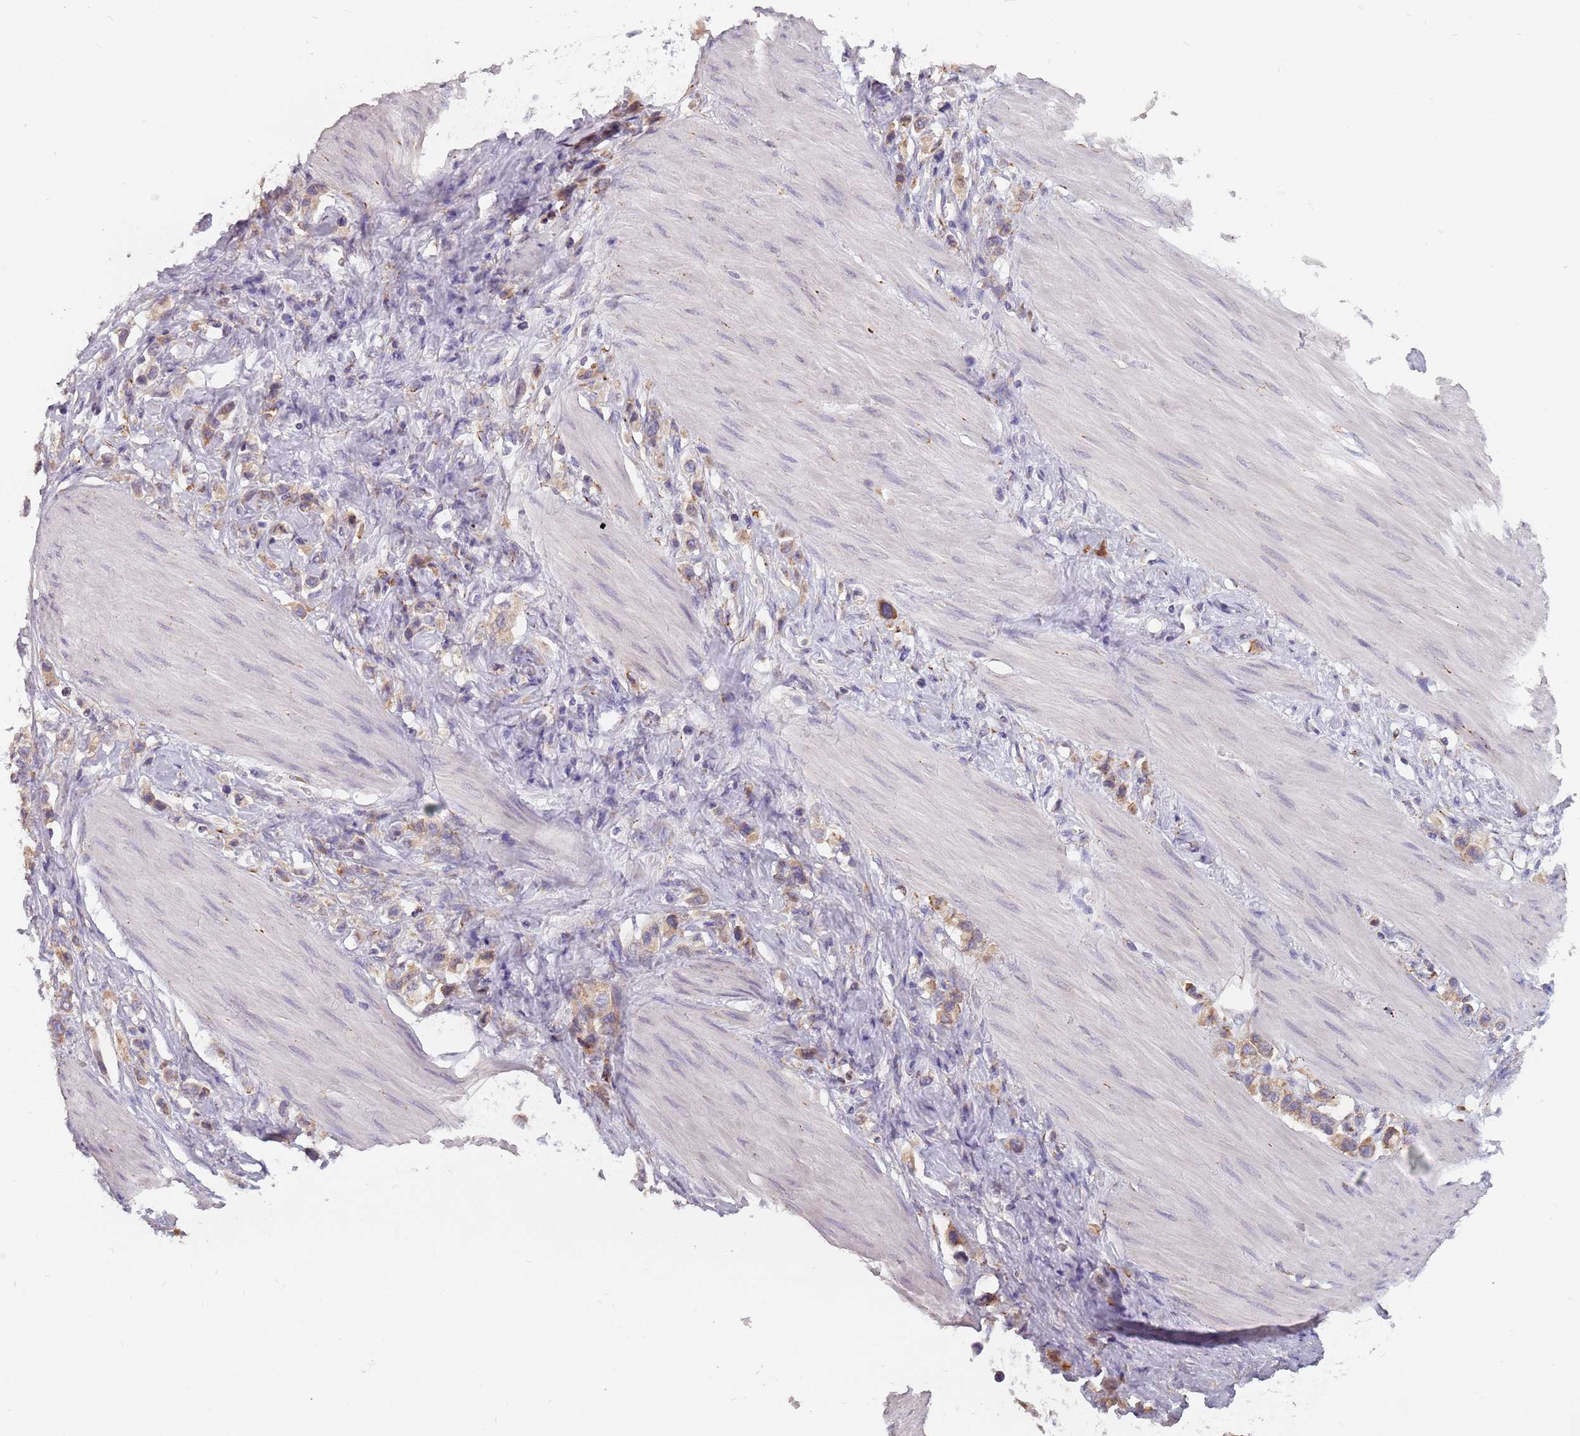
{"staining": {"intensity": "weak", "quantity": ">75%", "location": "cytoplasmic/membranous"}, "tissue": "stomach cancer", "cell_type": "Tumor cells", "image_type": "cancer", "snomed": [{"axis": "morphology", "description": "Adenocarcinoma, NOS"}, {"axis": "topography", "description": "Stomach"}], "caption": "Tumor cells show low levels of weak cytoplasmic/membranous expression in approximately >75% of cells in human adenocarcinoma (stomach).", "gene": "RPS9", "patient": {"sex": "female", "age": 65}}